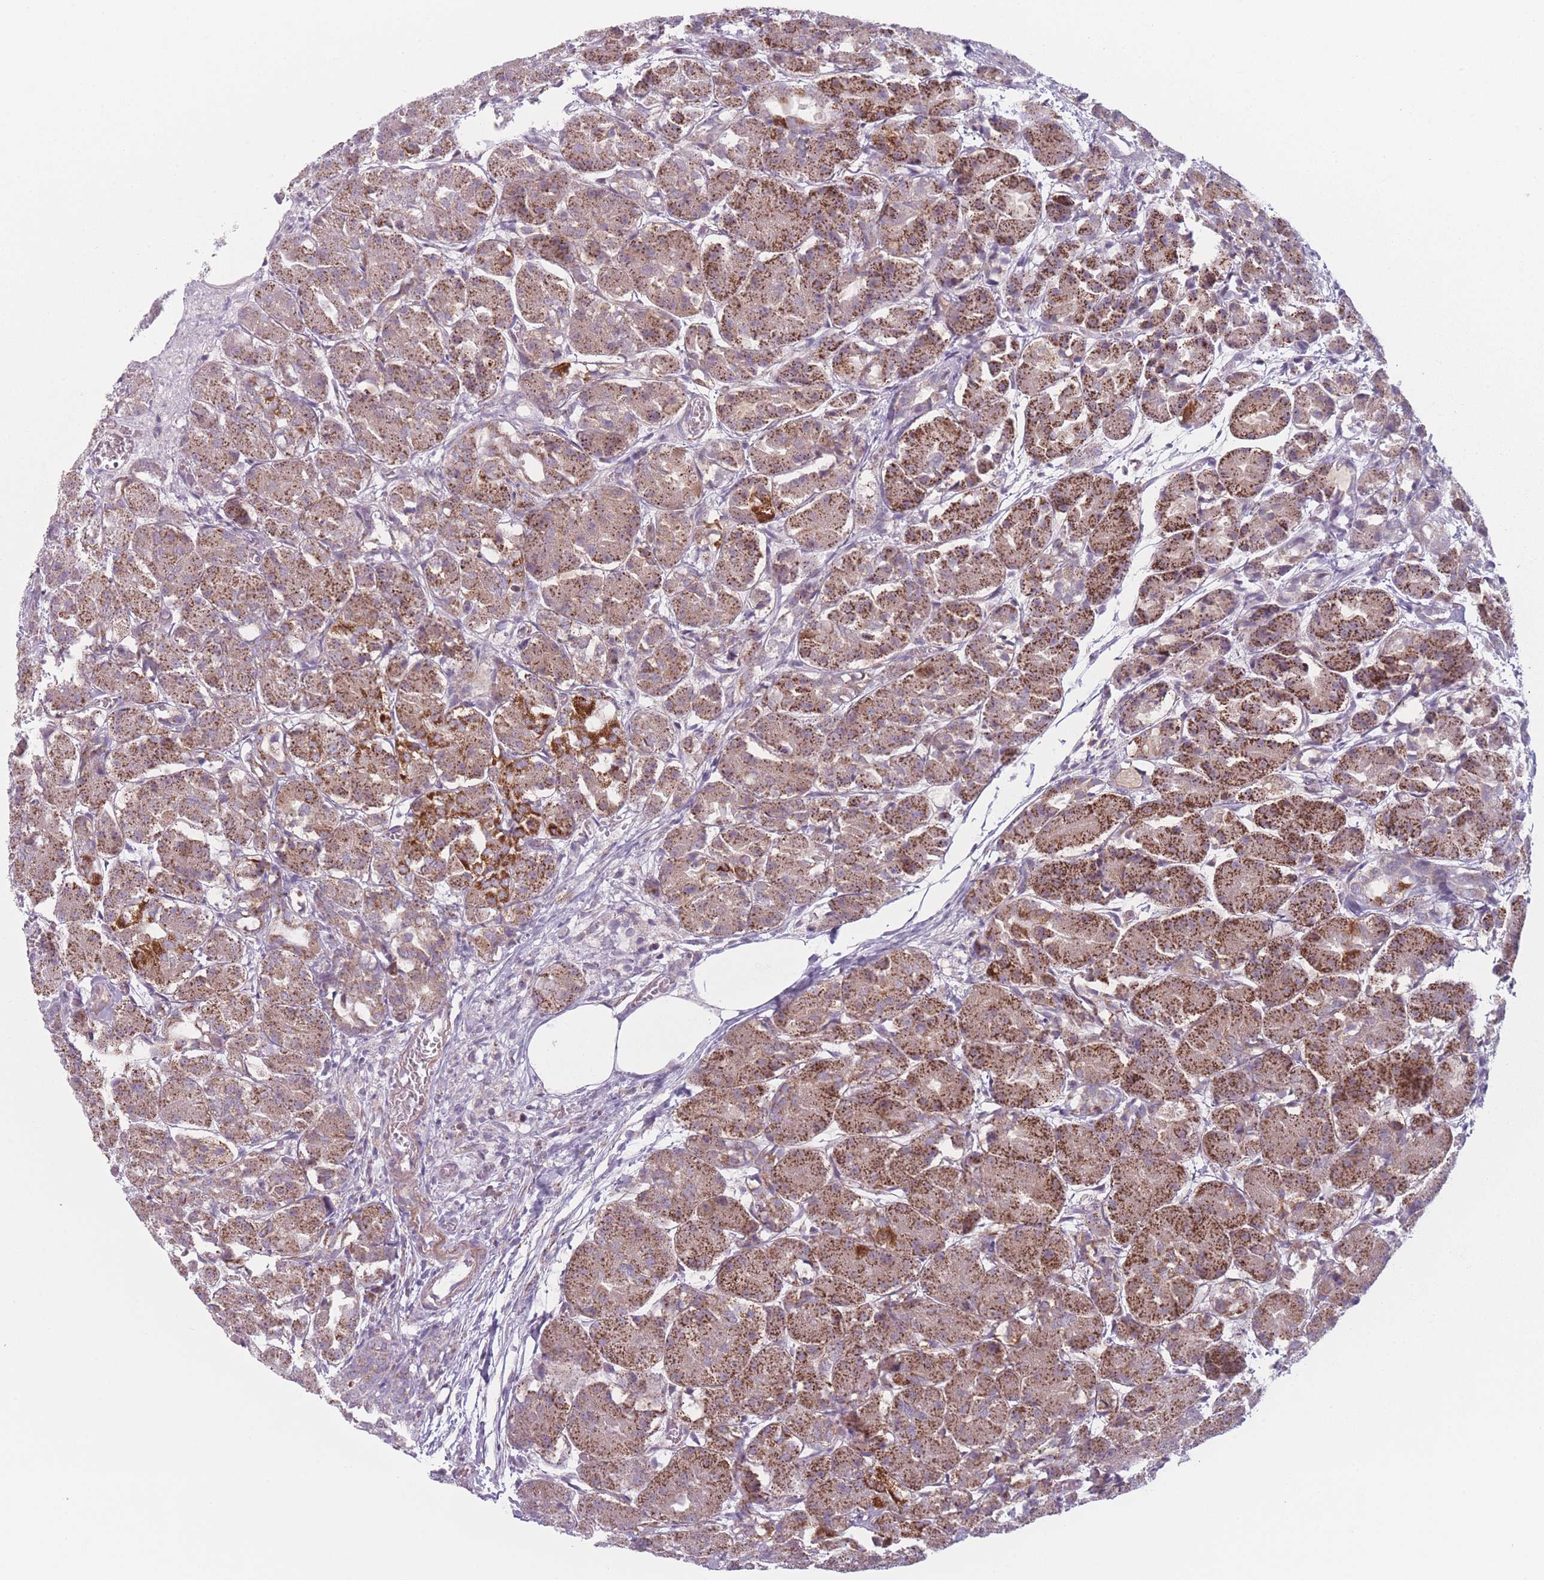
{"staining": {"intensity": "strong", "quantity": ">75%", "location": "cytoplasmic/membranous"}, "tissue": "pancreas", "cell_type": "Exocrine glandular cells", "image_type": "normal", "snomed": [{"axis": "morphology", "description": "Normal tissue, NOS"}, {"axis": "topography", "description": "Pancreas"}], "caption": "Immunohistochemistry of normal human pancreas shows high levels of strong cytoplasmic/membranous positivity in approximately >75% of exocrine glandular cells. (brown staining indicates protein expression, while blue staining denotes nuclei).", "gene": "DCHS1", "patient": {"sex": "male", "age": 63}}